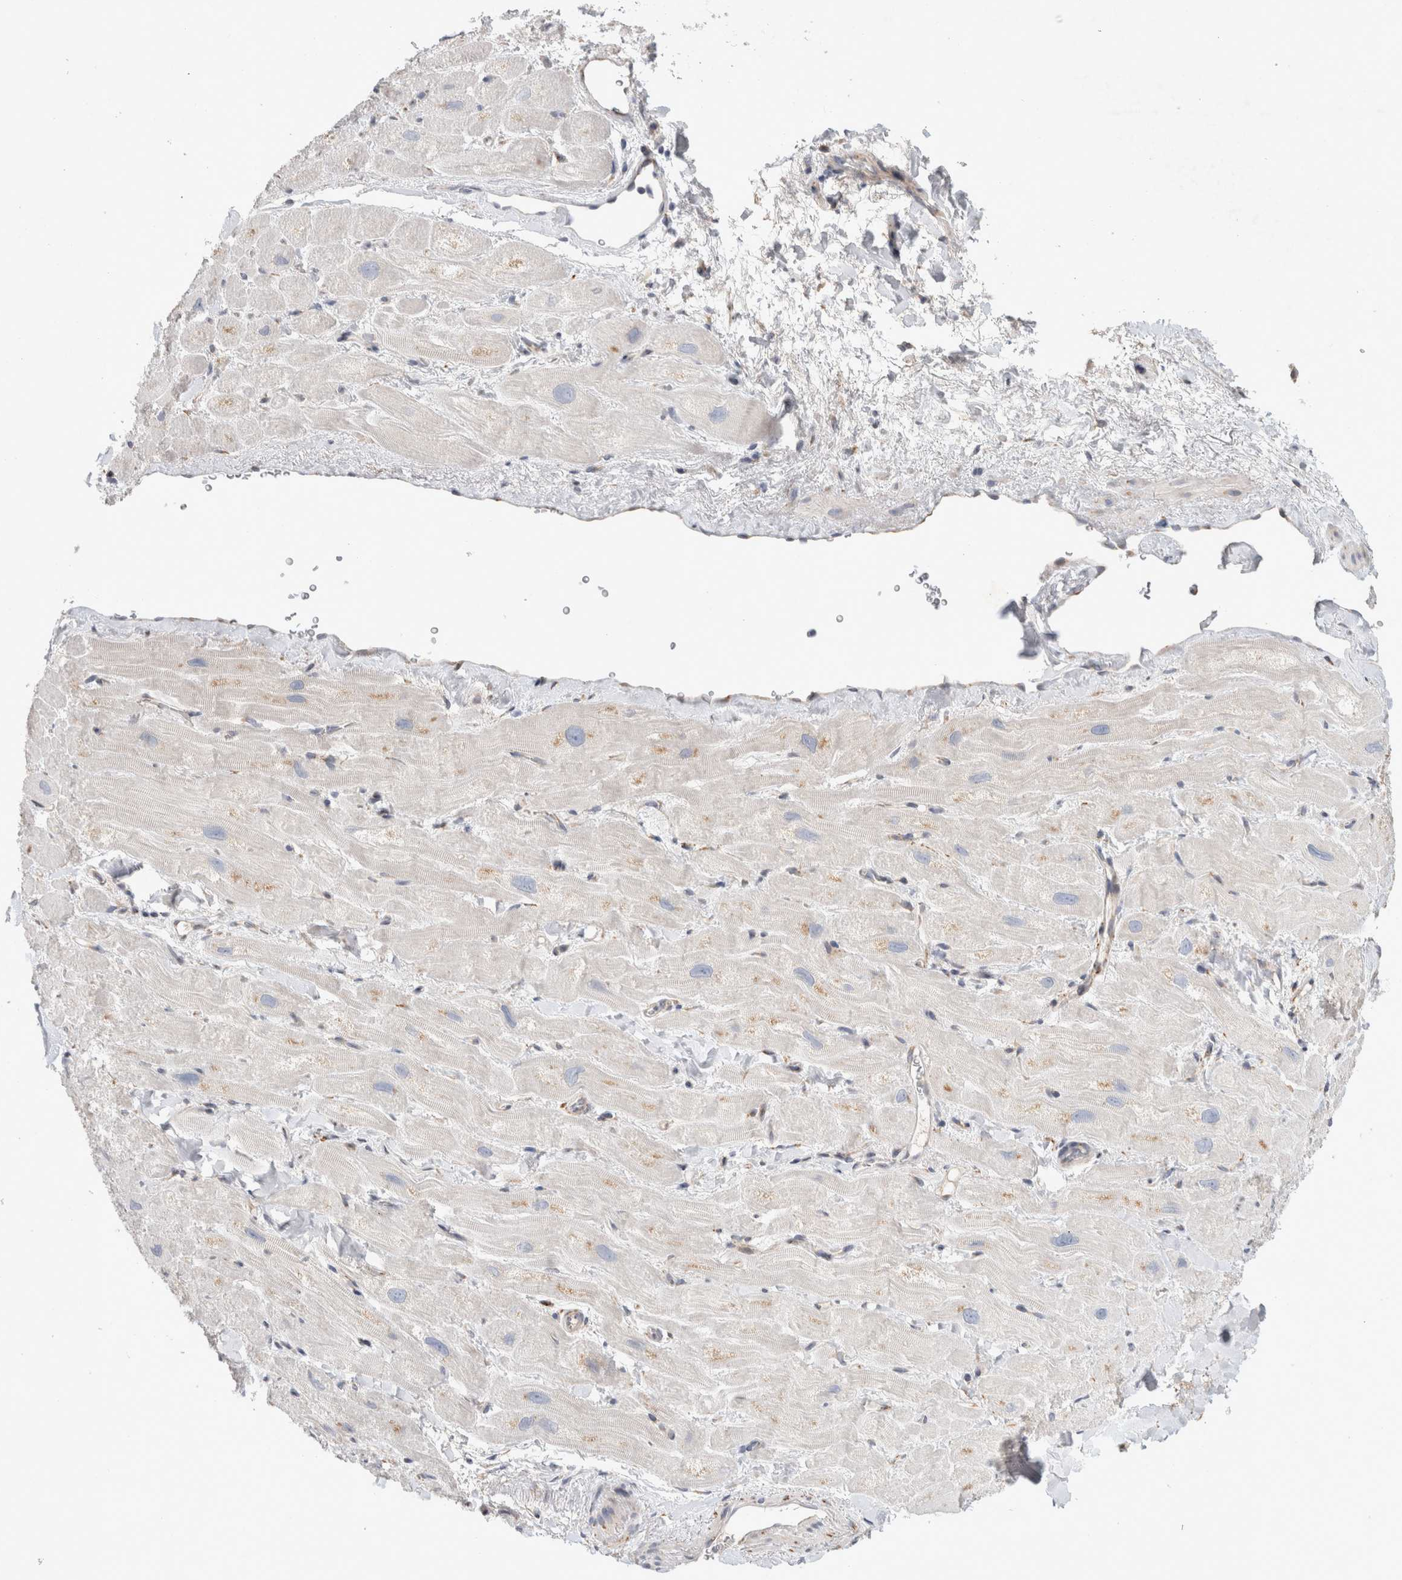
{"staining": {"intensity": "moderate", "quantity": "<25%", "location": "cytoplasmic/membranous"}, "tissue": "heart muscle", "cell_type": "Cardiomyocytes", "image_type": "normal", "snomed": [{"axis": "morphology", "description": "Normal tissue, NOS"}, {"axis": "topography", "description": "Heart"}], "caption": "Protein expression analysis of unremarkable heart muscle displays moderate cytoplasmic/membranous positivity in approximately <25% of cardiomyocytes. The protein is stained brown, and the nuclei are stained in blue (DAB (3,3'-diaminobenzidine) IHC with brightfield microscopy, high magnification).", "gene": "TRMT9B", "patient": {"sex": "male", "age": 49}}